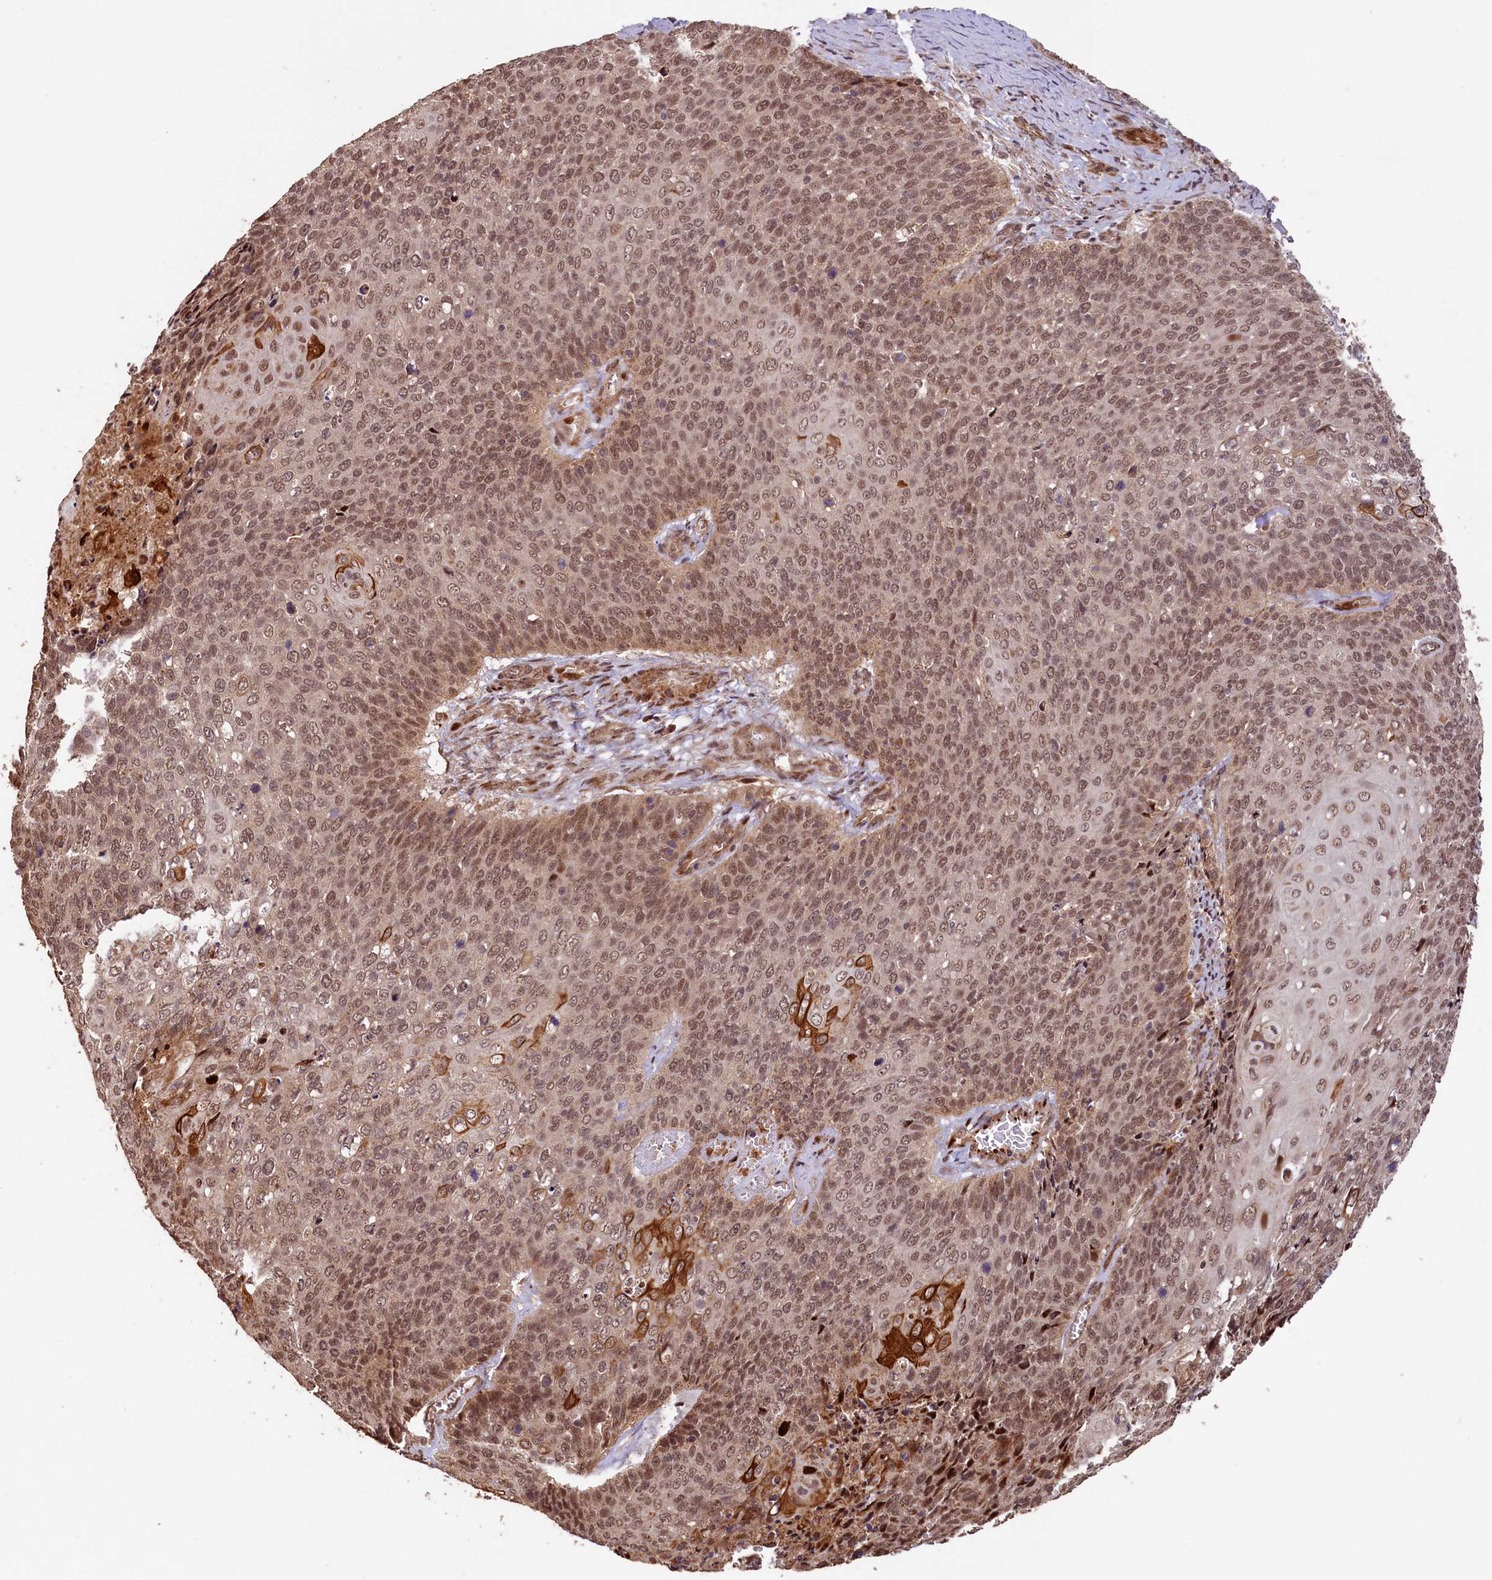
{"staining": {"intensity": "moderate", "quantity": ">75%", "location": "nuclear"}, "tissue": "cervical cancer", "cell_type": "Tumor cells", "image_type": "cancer", "snomed": [{"axis": "morphology", "description": "Squamous cell carcinoma, NOS"}, {"axis": "topography", "description": "Cervix"}], "caption": "Cervical cancer was stained to show a protein in brown. There is medium levels of moderate nuclear positivity in about >75% of tumor cells. The staining is performed using DAB brown chromogen to label protein expression. The nuclei are counter-stained blue using hematoxylin.", "gene": "SHPRH", "patient": {"sex": "female", "age": 39}}